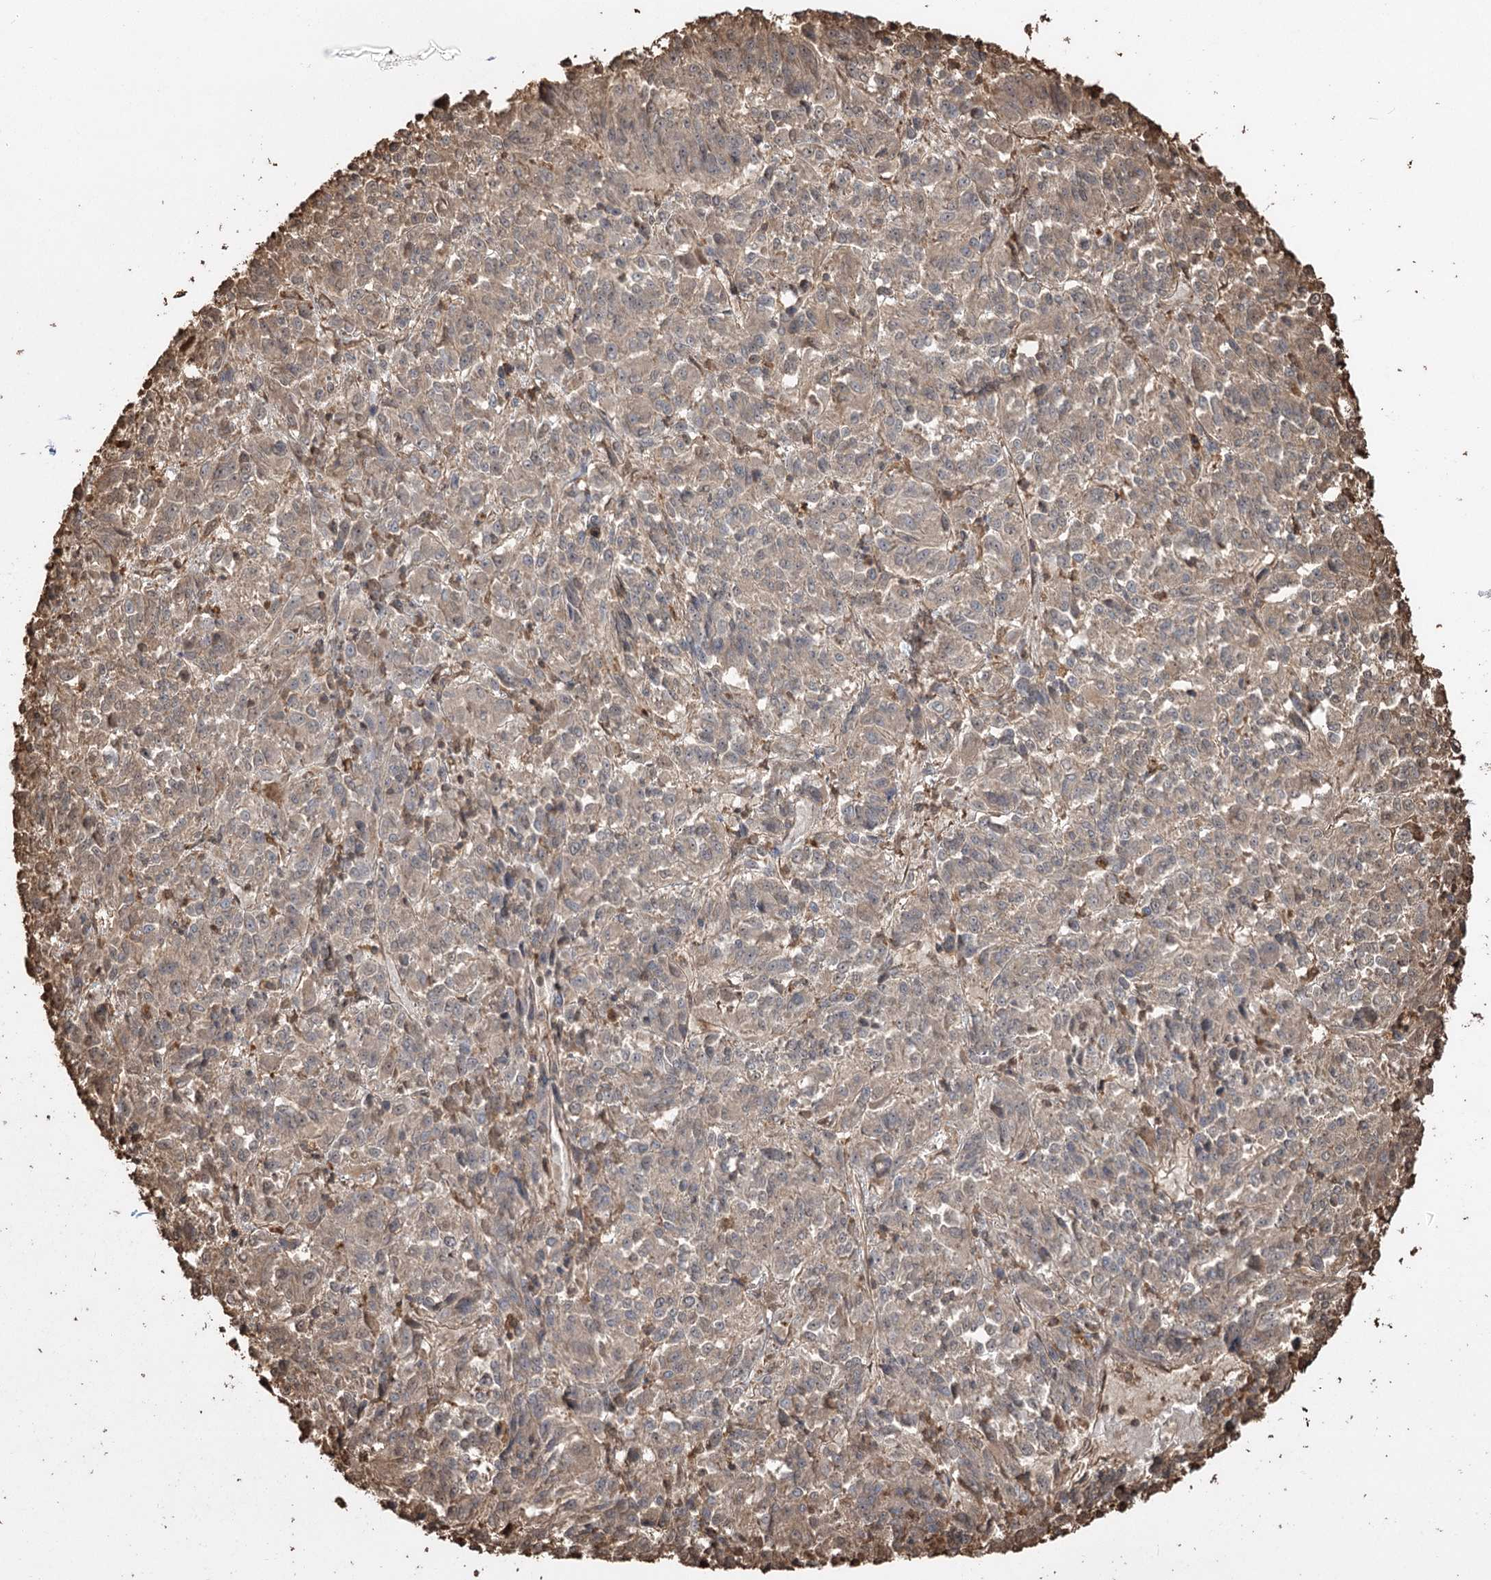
{"staining": {"intensity": "weak", "quantity": ">75%", "location": "cytoplasmic/membranous"}, "tissue": "melanoma", "cell_type": "Tumor cells", "image_type": "cancer", "snomed": [{"axis": "morphology", "description": "Malignant melanoma, Metastatic site"}, {"axis": "topography", "description": "Lung"}], "caption": "About >75% of tumor cells in human melanoma reveal weak cytoplasmic/membranous protein staining as visualized by brown immunohistochemical staining.", "gene": "PLCH1", "patient": {"sex": "male", "age": 64}}